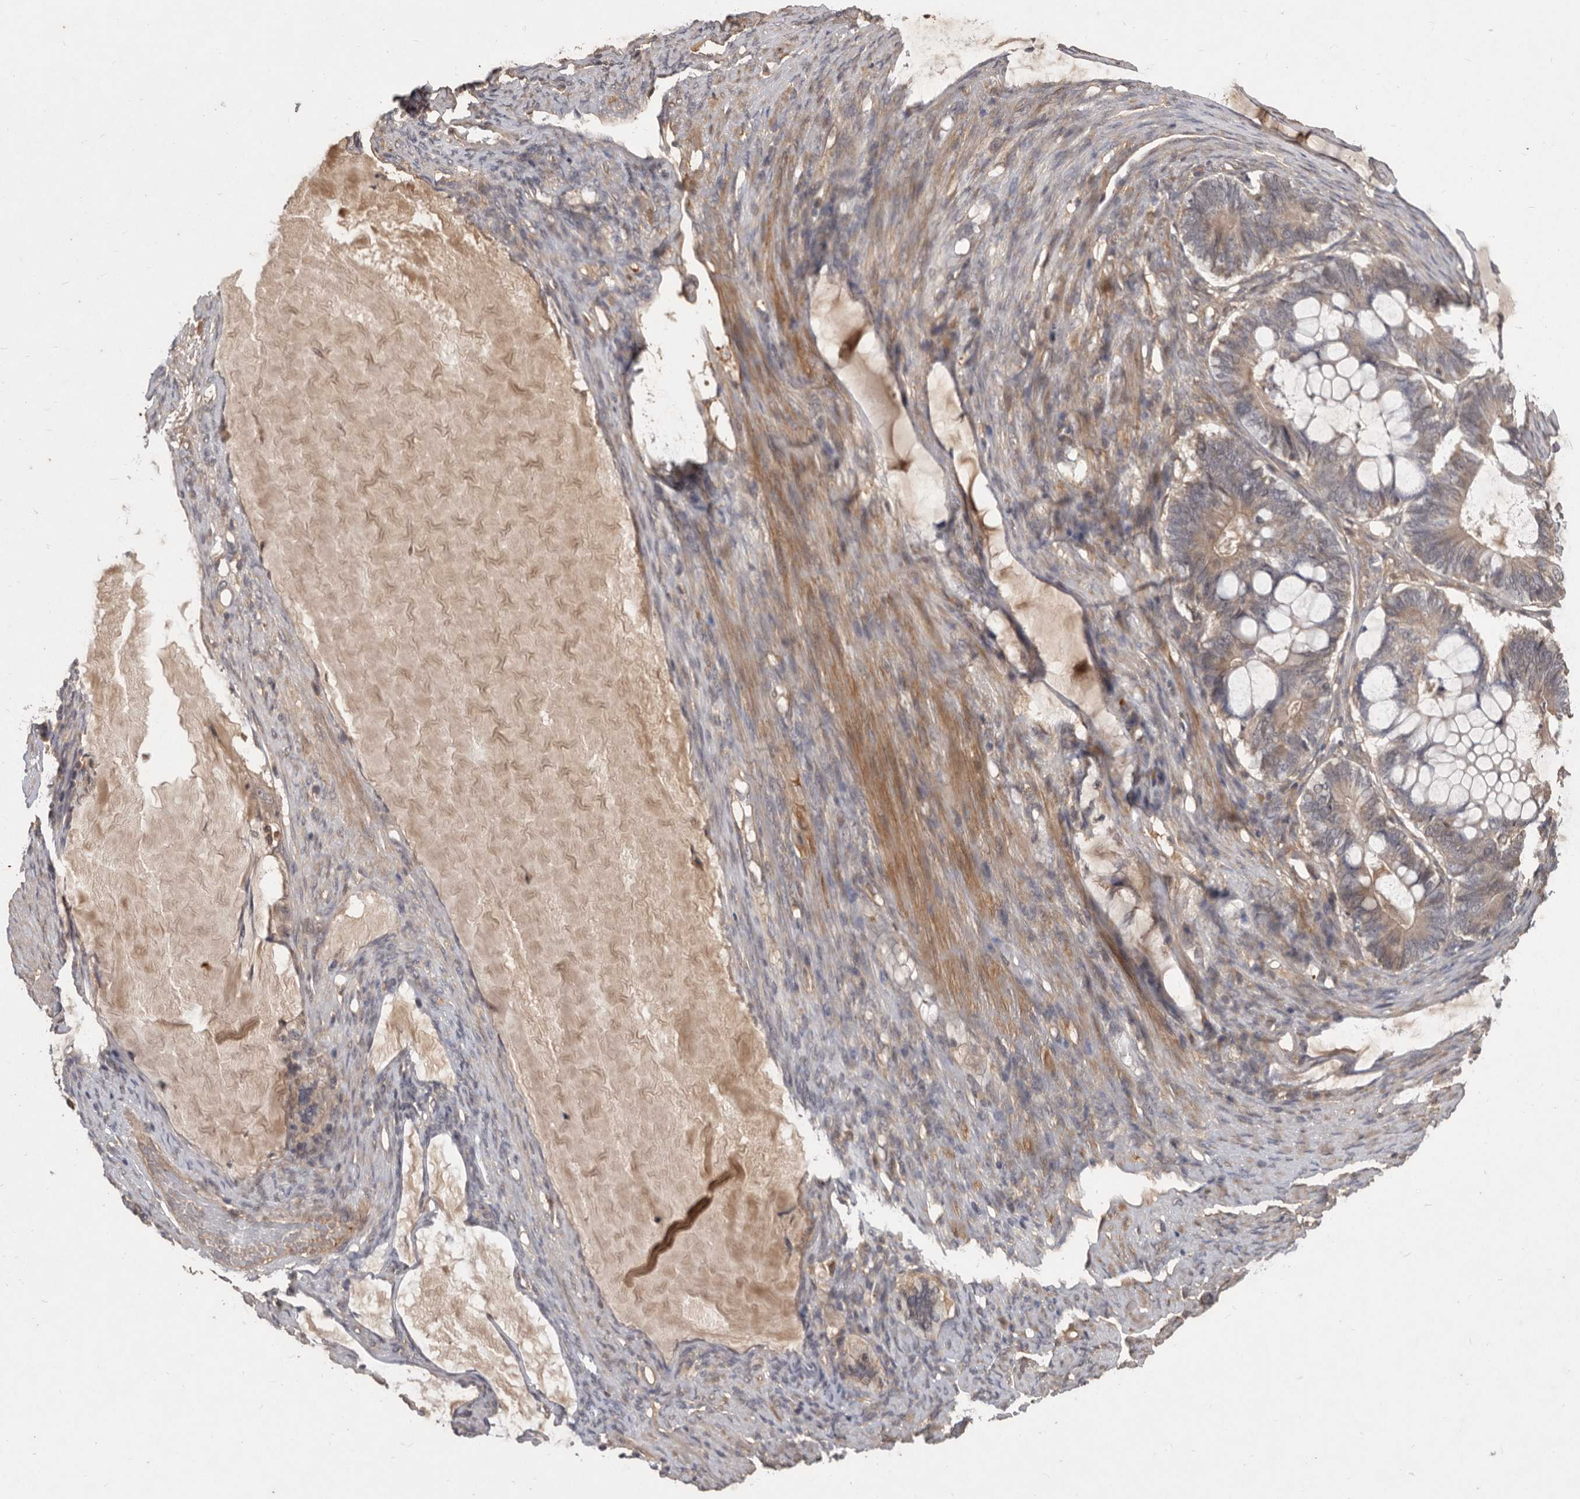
{"staining": {"intensity": "weak", "quantity": "25%-75%", "location": "cytoplasmic/membranous"}, "tissue": "ovarian cancer", "cell_type": "Tumor cells", "image_type": "cancer", "snomed": [{"axis": "morphology", "description": "Cystadenocarcinoma, mucinous, NOS"}, {"axis": "topography", "description": "Ovary"}], "caption": "About 25%-75% of tumor cells in ovarian cancer (mucinous cystadenocarcinoma) show weak cytoplasmic/membranous protein staining as visualized by brown immunohistochemical staining.", "gene": "DNAJC28", "patient": {"sex": "female", "age": 61}}